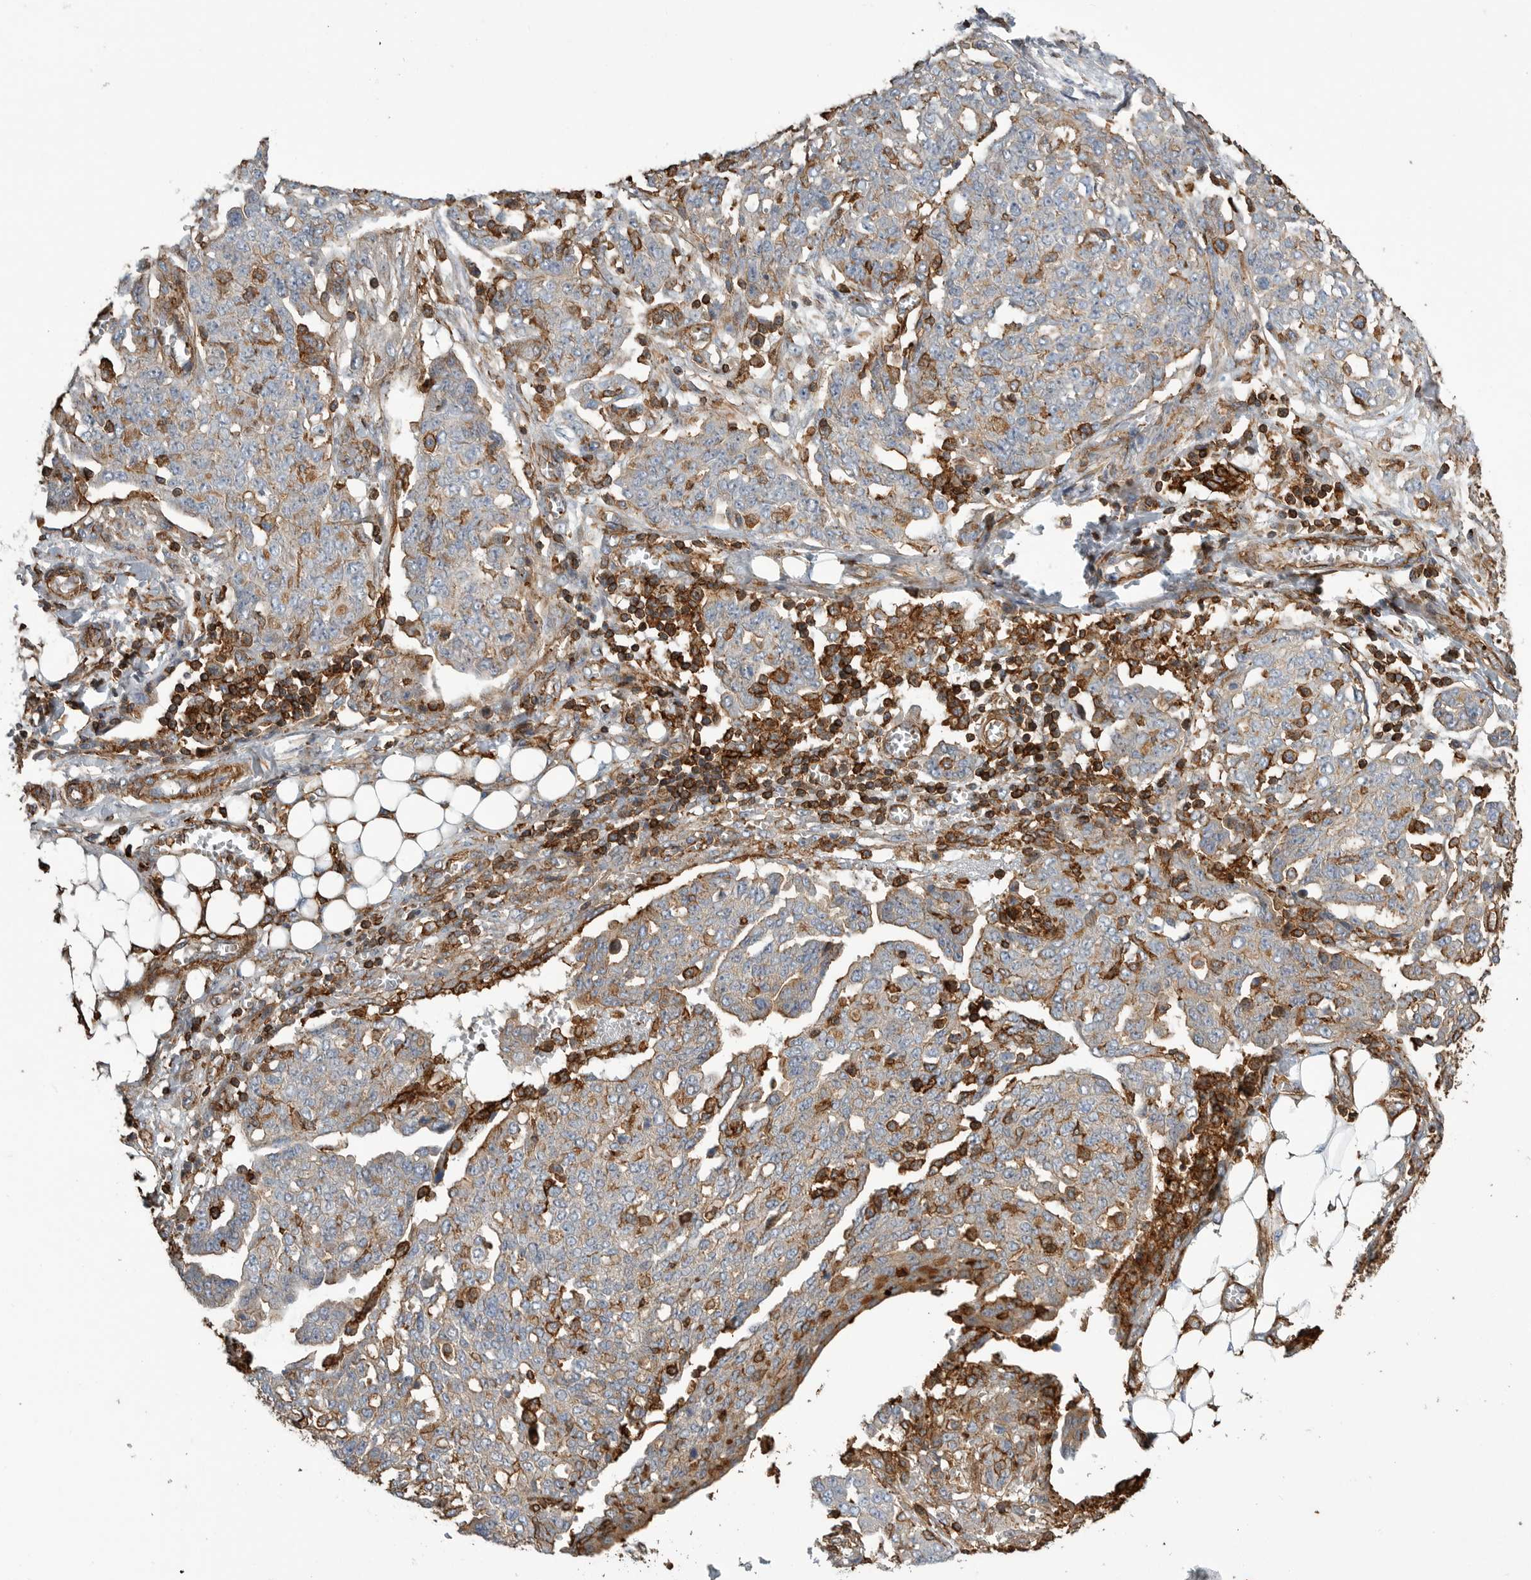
{"staining": {"intensity": "negative", "quantity": "none", "location": "none"}, "tissue": "ovarian cancer", "cell_type": "Tumor cells", "image_type": "cancer", "snomed": [{"axis": "morphology", "description": "Cystadenocarcinoma, serous, NOS"}, {"axis": "topography", "description": "Soft tissue"}, {"axis": "topography", "description": "Ovary"}], "caption": "Immunohistochemistry (IHC) histopathology image of ovarian serous cystadenocarcinoma stained for a protein (brown), which displays no expression in tumor cells.", "gene": "GPER1", "patient": {"sex": "female", "age": 57}}